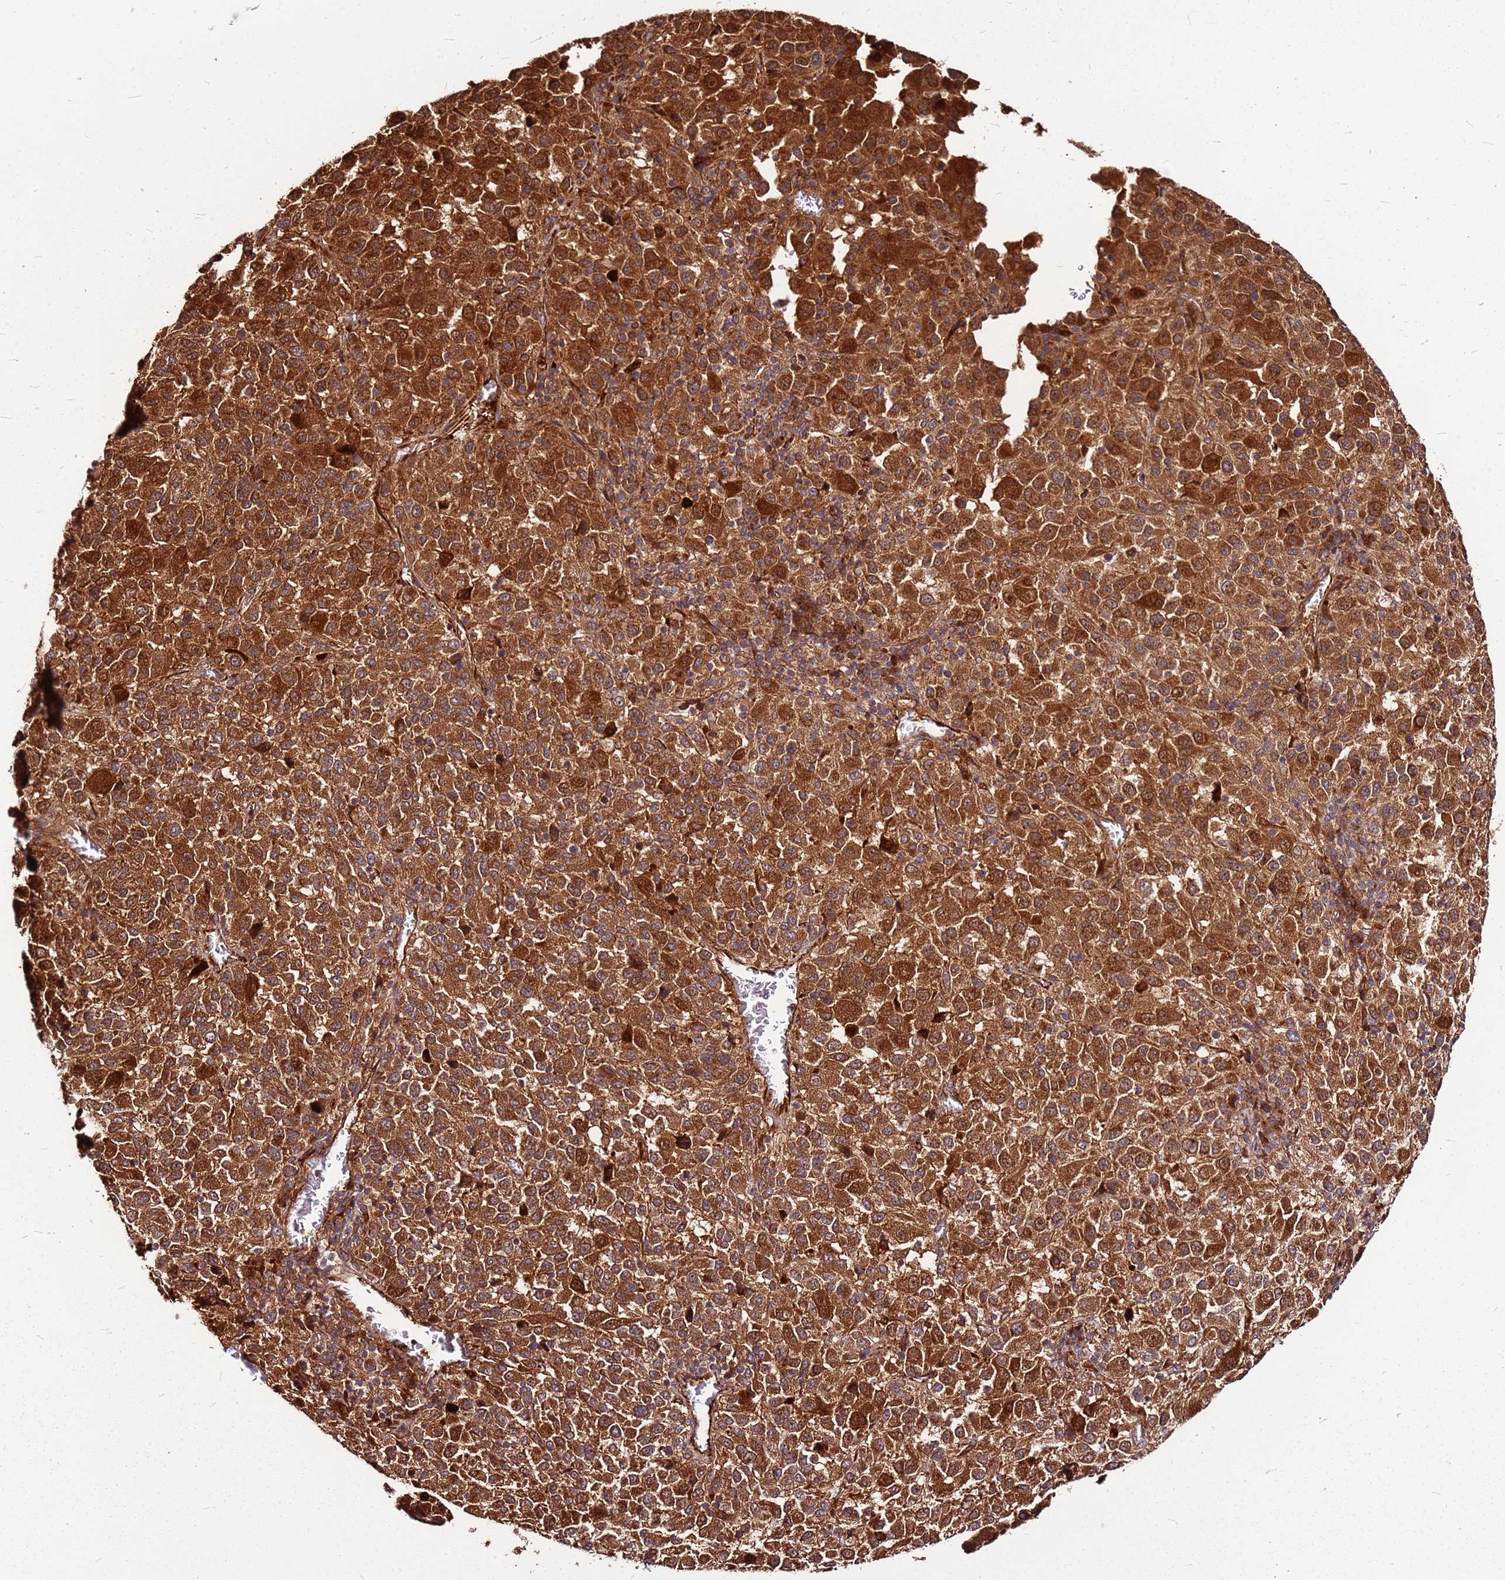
{"staining": {"intensity": "strong", "quantity": ">75%", "location": "cytoplasmic/membranous"}, "tissue": "melanoma", "cell_type": "Tumor cells", "image_type": "cancer", "snomed": [{"axis": "morphology", "description": "Malignant melanoma, Metastatic site"}, {"axis": "topography", "description": "Lung"}], "caption": "Immunohistochemistry (IHC) histopathology image of neoplastic tissue: human melanoma stained using immunohistochemistry shows high levels of strong protein expression localized specifically in the cytoplasmic/membranous of tumor cells, appearing as a cytoplasmic/membranous brown color.", "gene": "LYPLAL1", "patient": {"sex": "male", "age": 64}}